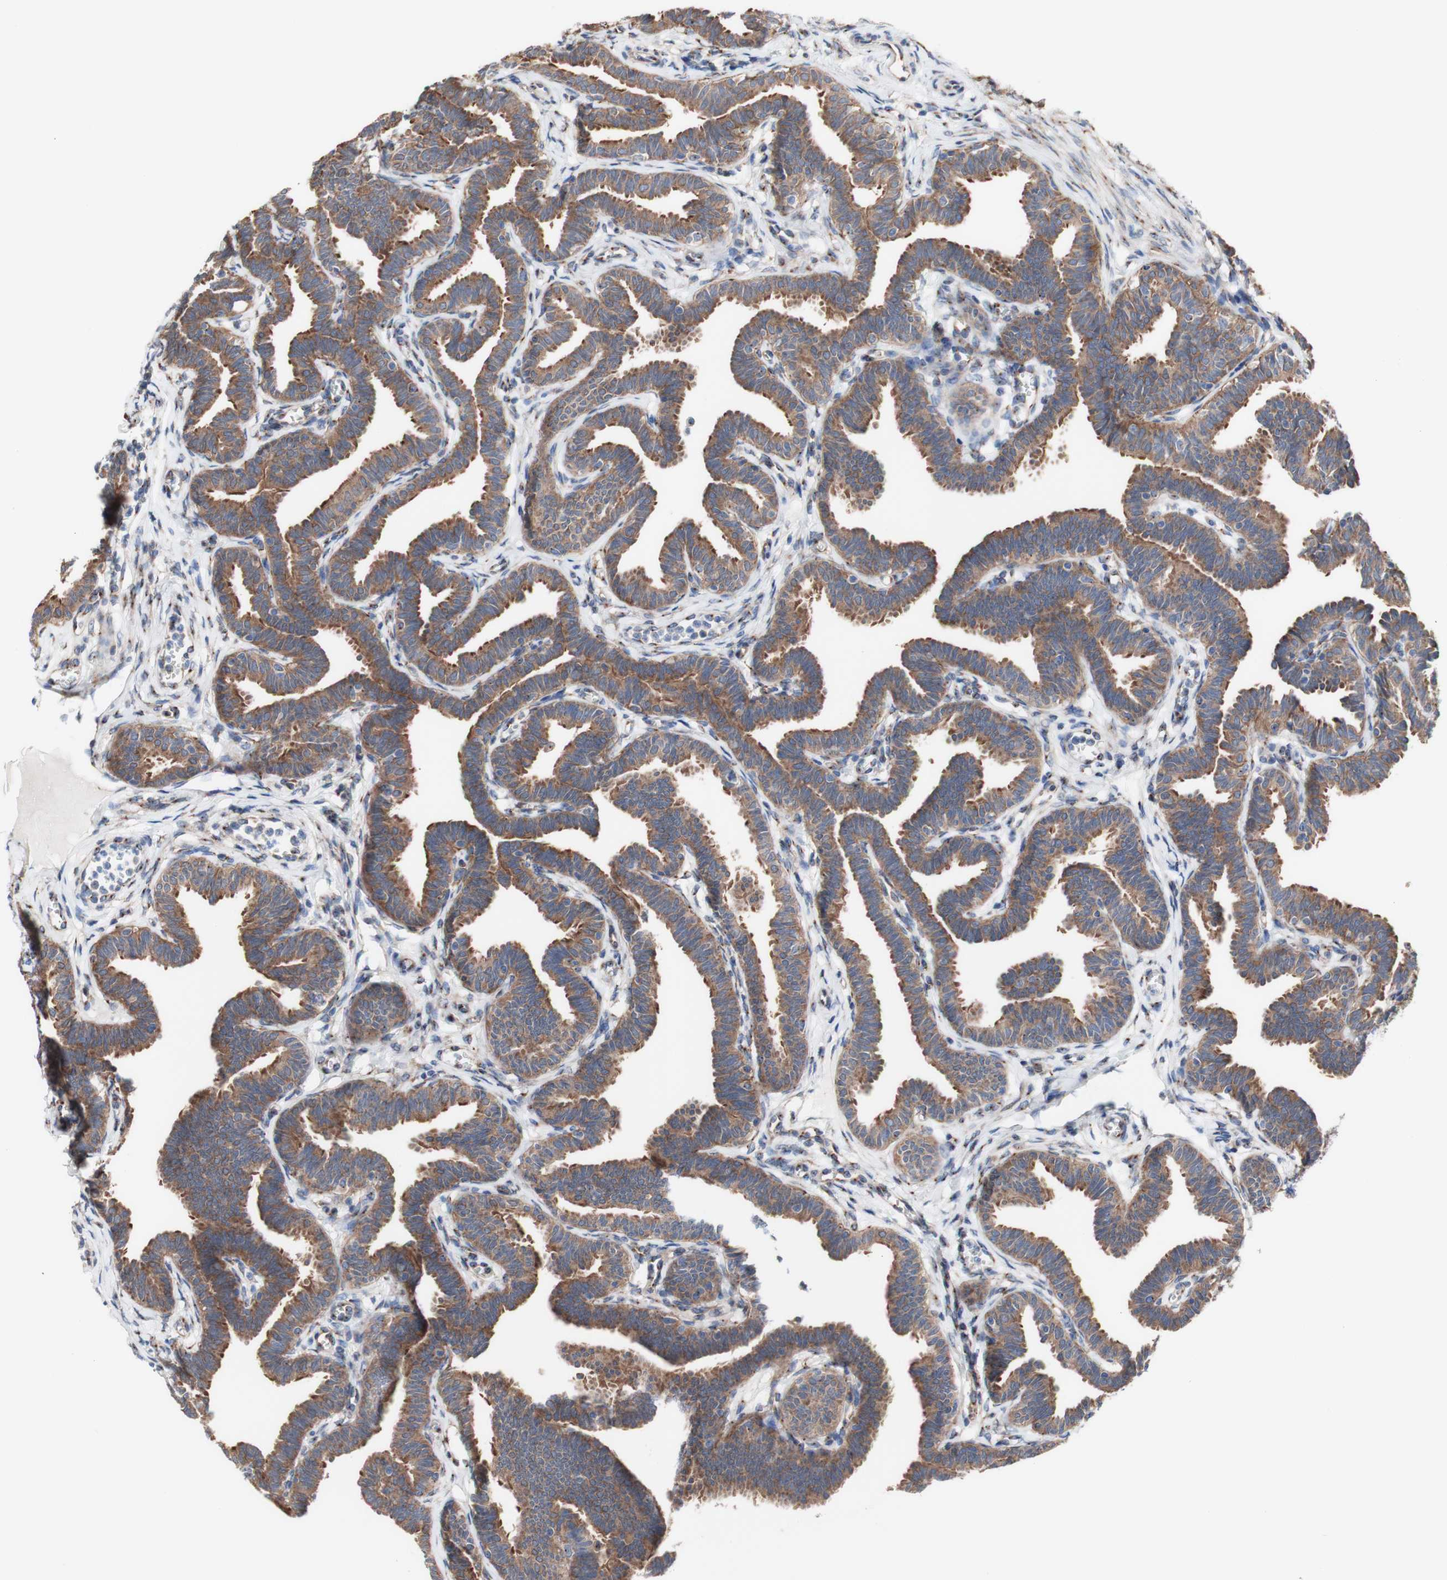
{"staining": {"intensity": "moderate", "quantity": ">75%", "location": "cytoplasmic/membranous"}, "tissue": "fallopian tube", "cell_type": "Glandular cells", "image_type": "normal", "snomed": [{"axis": "morphology", "description": "Normal tissue, NOS"}, {"axis": "topography", "description": "Fallopian tube"}, {"axis": "topography", "description": "Ovary"}], "caption": "Fallopian tube stained with immunohistochemistry reveals moderate cytoplasmic/membranous positivity in approximately >75% of glandular cells.", "gene": "LRIG3", "patient": {"sex": "female", "age": 23}}